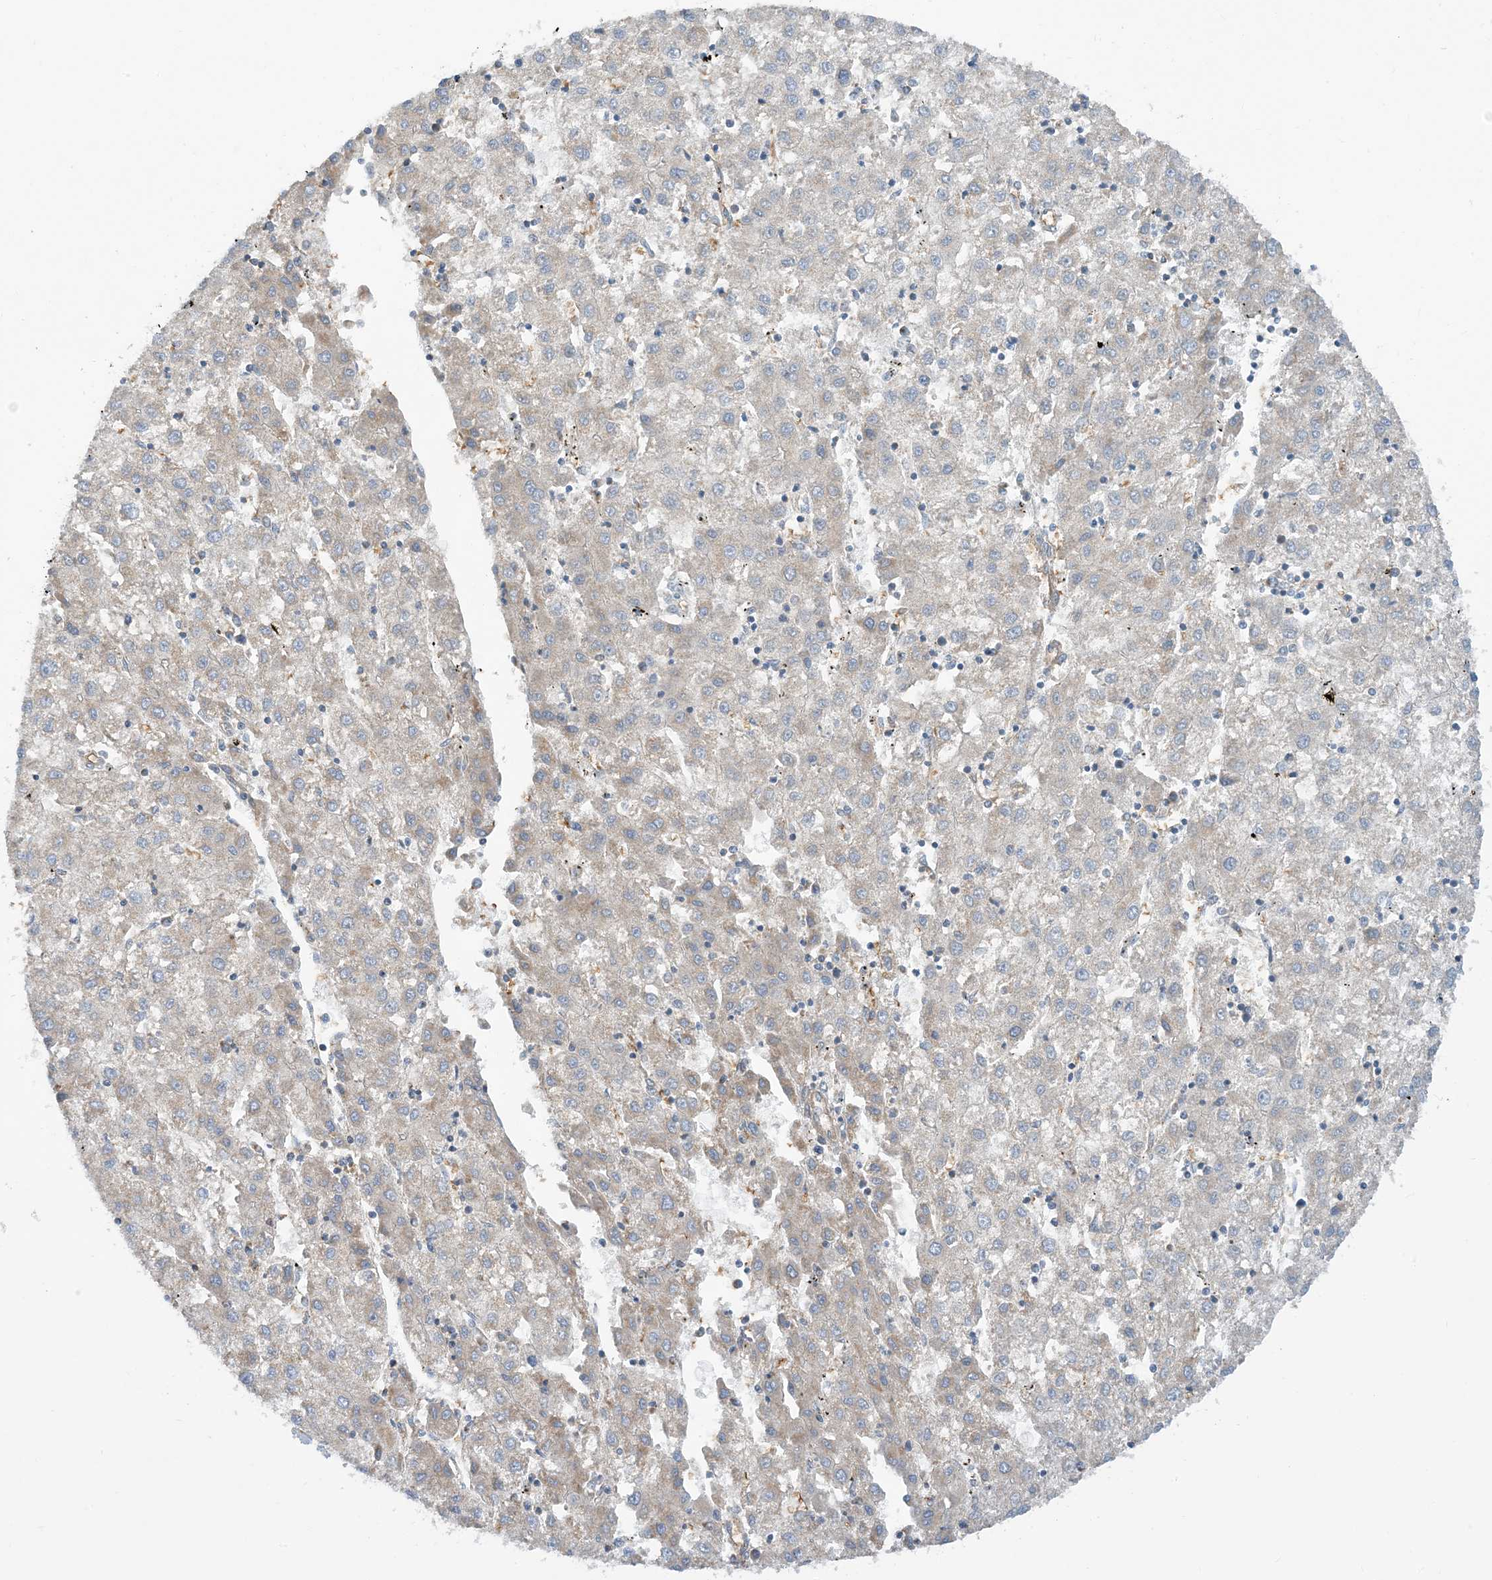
{"staining": {"intensity": "weak", "quantity": "<25%", "location": "cytoplasmic/membranous"}, "tissue": "liver cancer", "cell_type": "Tumor cells", "image_type": "cancer", "snomed": [{"axis": "morphology", "description": "Carcinoma, Hepatocellular, NOS"}, {"axis": "topography", "description": "Liver"}], "caption": "Immunohistochemistry (IHC) image of neoplastic tissue: hepatocellular carcinoma (liver) stained with DAB exhibits no significant protein staining in tumor cells. The staining was performed using DAB to visualize the protein expression in brown, while the nuclei were stained in blue with hematoxylin (Magnification: 20x).", "gene": "PHOSPHO2", "patient": {"sex": "male", "age": 72}}